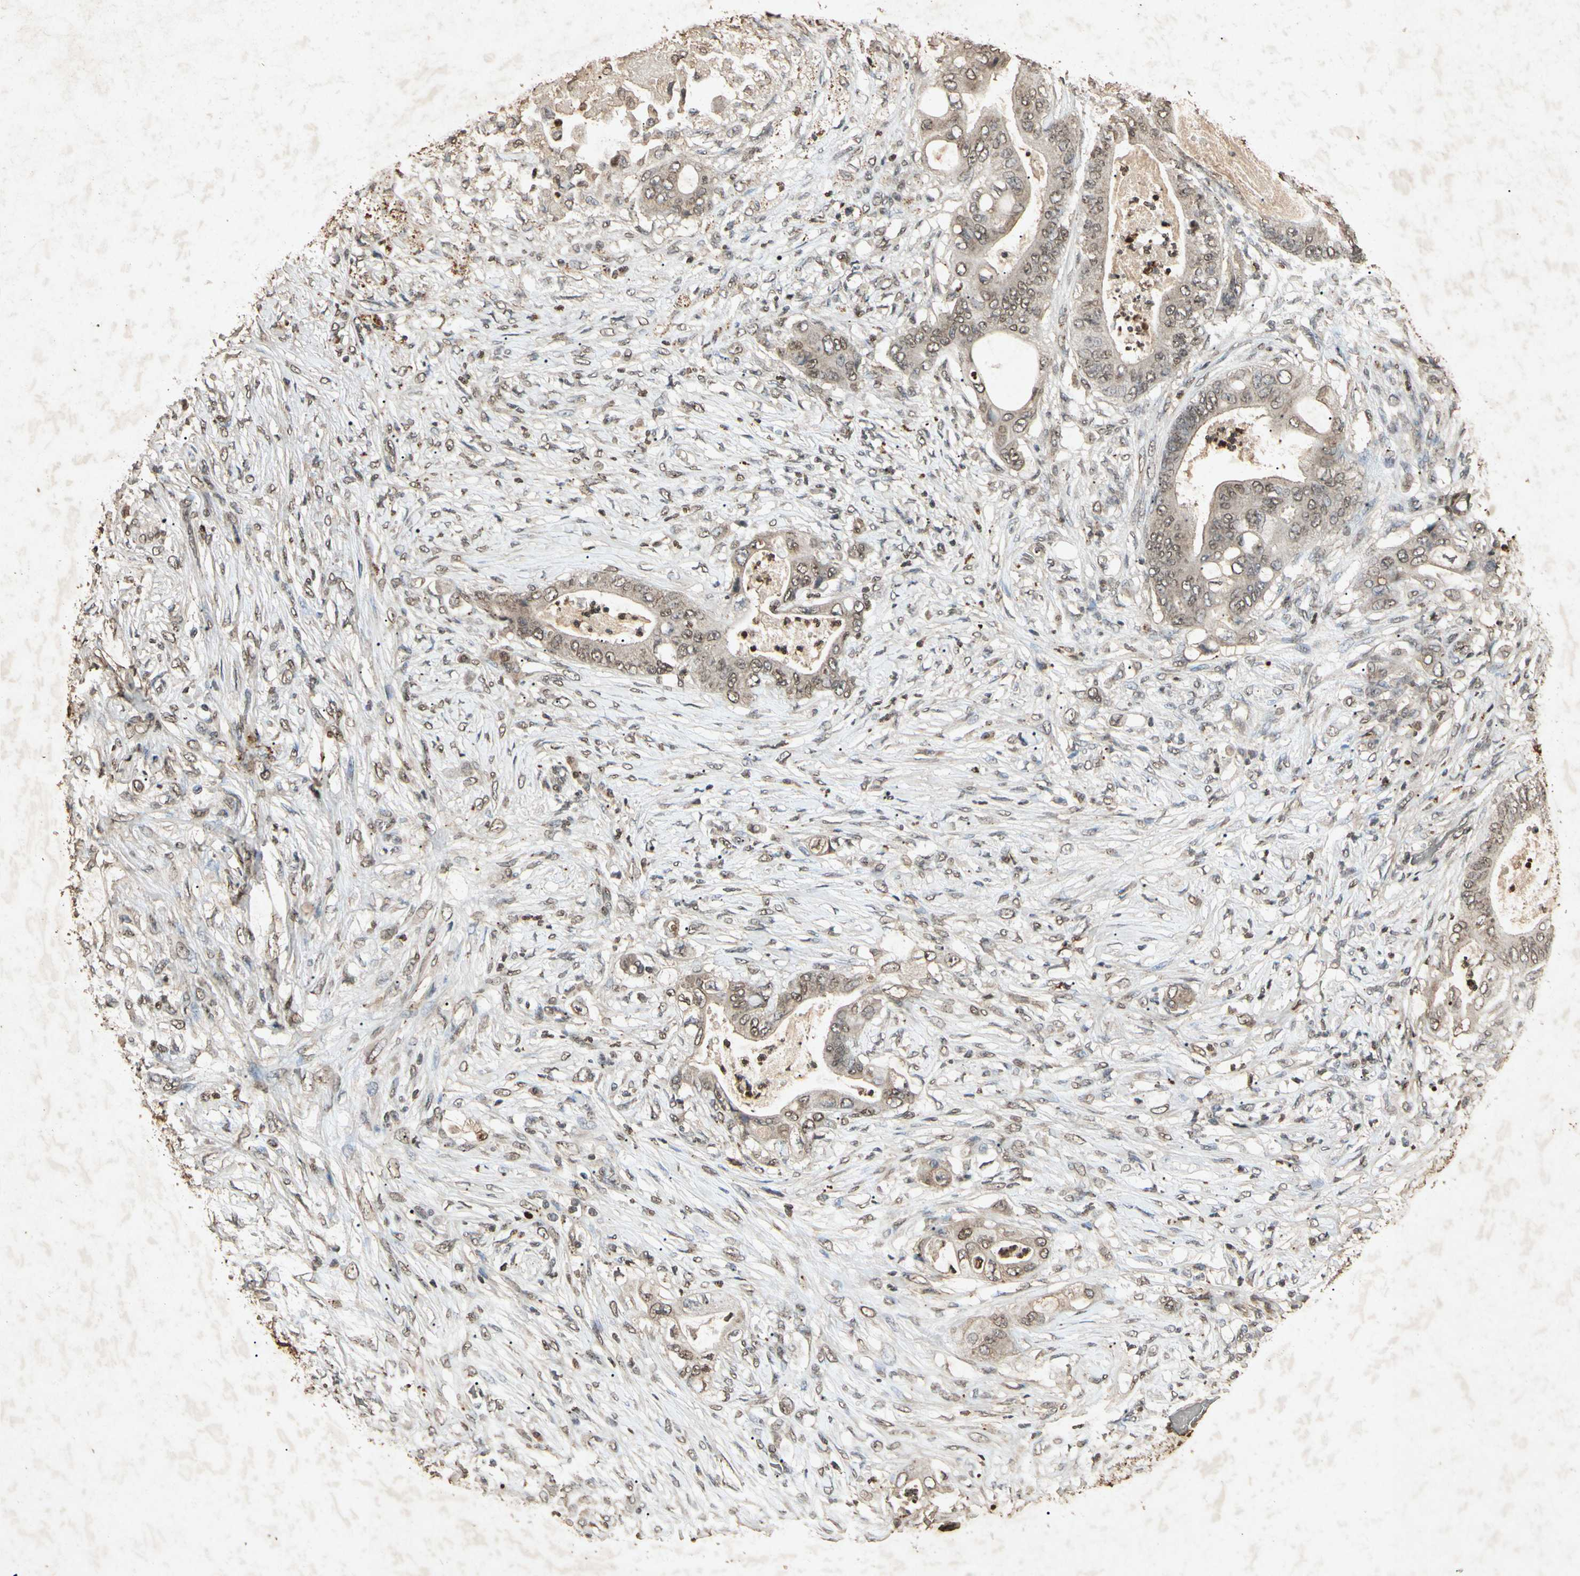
{"staining": {"intensity": "weak", "quantity": "25%-75%", "location": "cytoplasmic/membranous,nuclear"}, "tissue": "stomach cancer", "cell_type": "Tumor cells", "image_type": "cancer", "snomed": [{"axis": "morphology", "description": "Adenocarcinoma, NOS"}, {"axis": "topography", "description": "Stomach"}], "caption": "This is a micrograph of IHC staining of stomach cancer (adenocarcinoma), which shows weak positivity in the cytoplasmic/membranous and nuclear of tumor cells.", "gene": "MSRB1", "patient": {"sex": "female", "age": 73}}